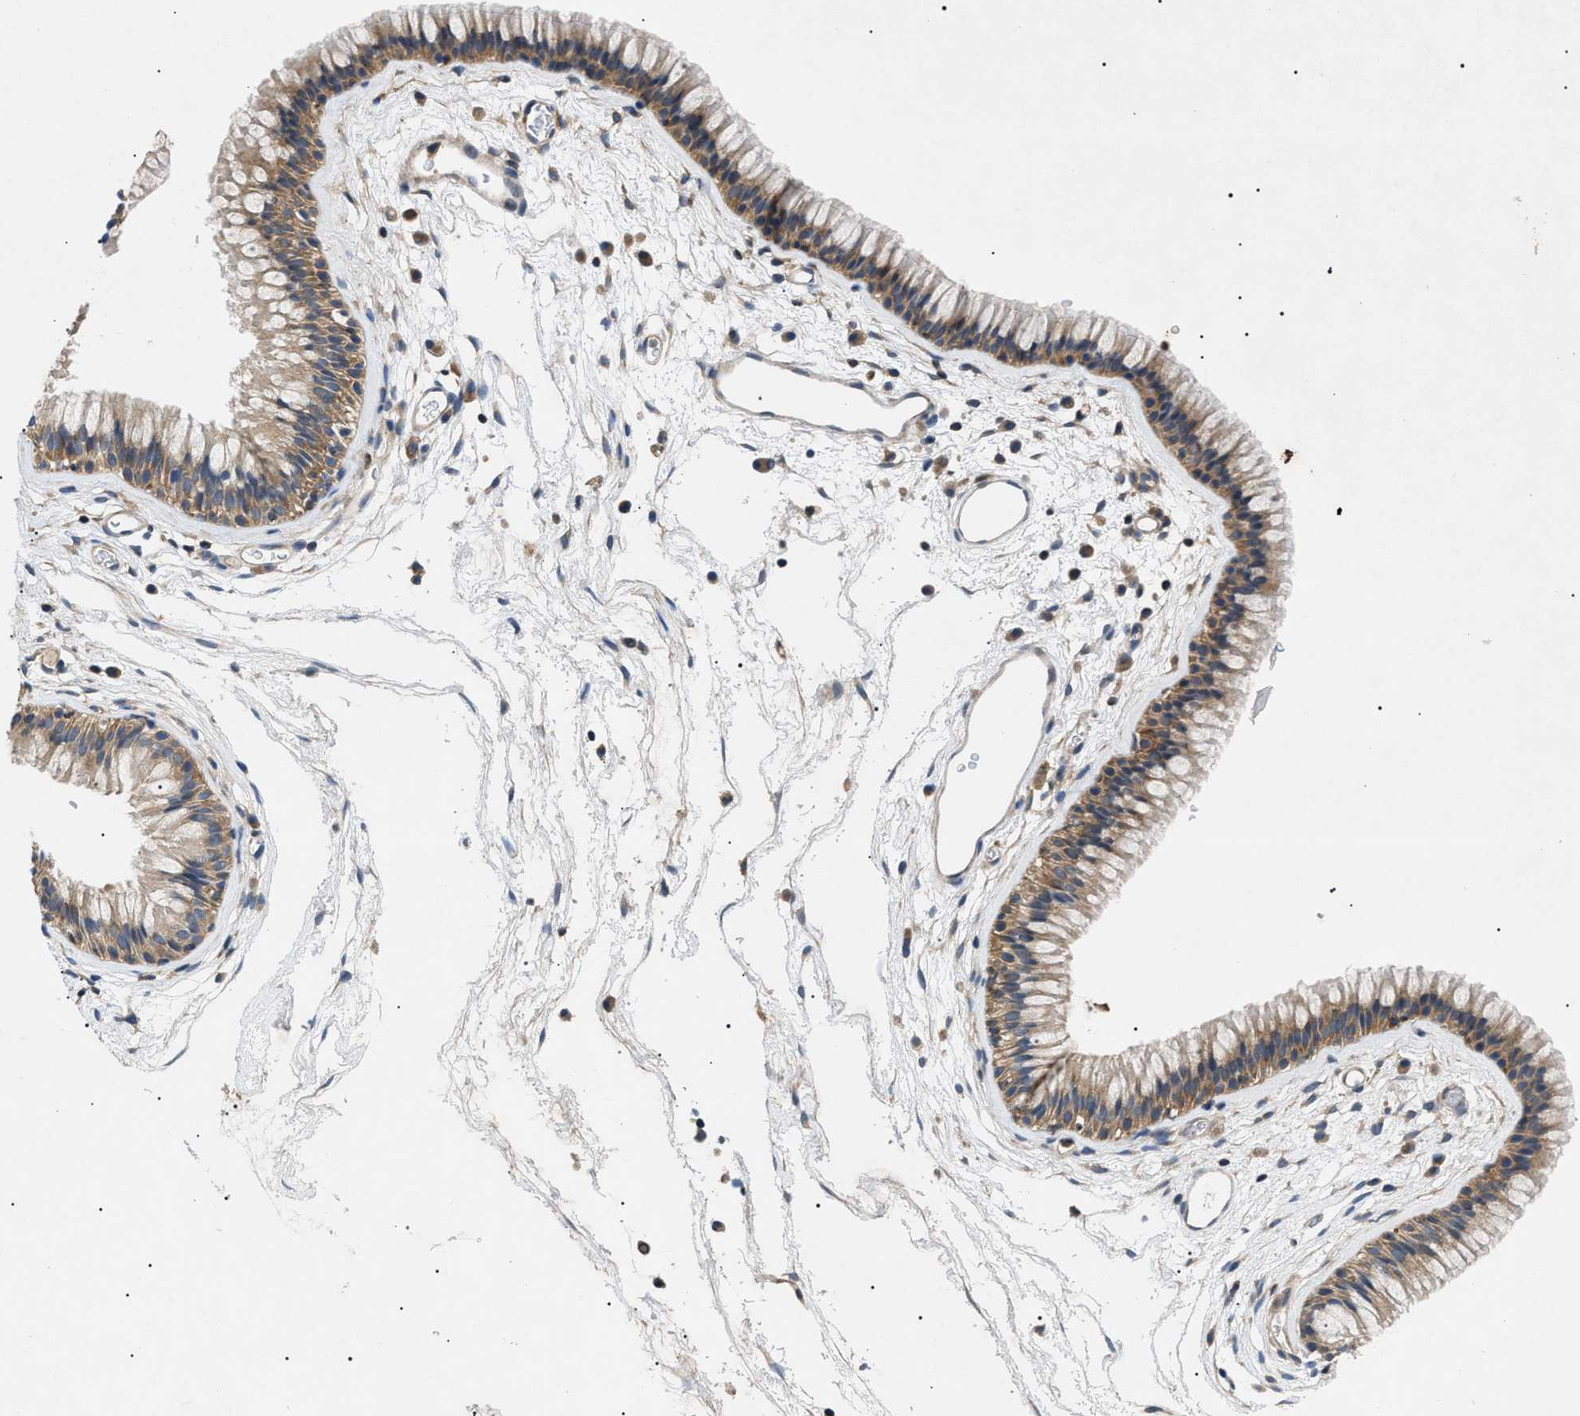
{"staining": {"intensity": "moderate", "quantity": ">75%", "location": "cytoplasmic/membranous"}, "tissue": "nasopharynx", "cell_type": "Respiratory epithelial cells", "image_type": "normal", "snomed": [{"axis": "morphology", "description": "Normal tissue, NOS"}, {"axis": "morphology", "description": "Inflammation, NOS"}, {"axis": "topography", "description": "Nasopharynx"}], "caption": "The immunohistochemical stain shows moderate cytoplasmic/membranous expression in respiratory epithelial cells of benign nasopharynx.", "gene": "RIPK1", "patient": {"sex": "male", "age": 48}}